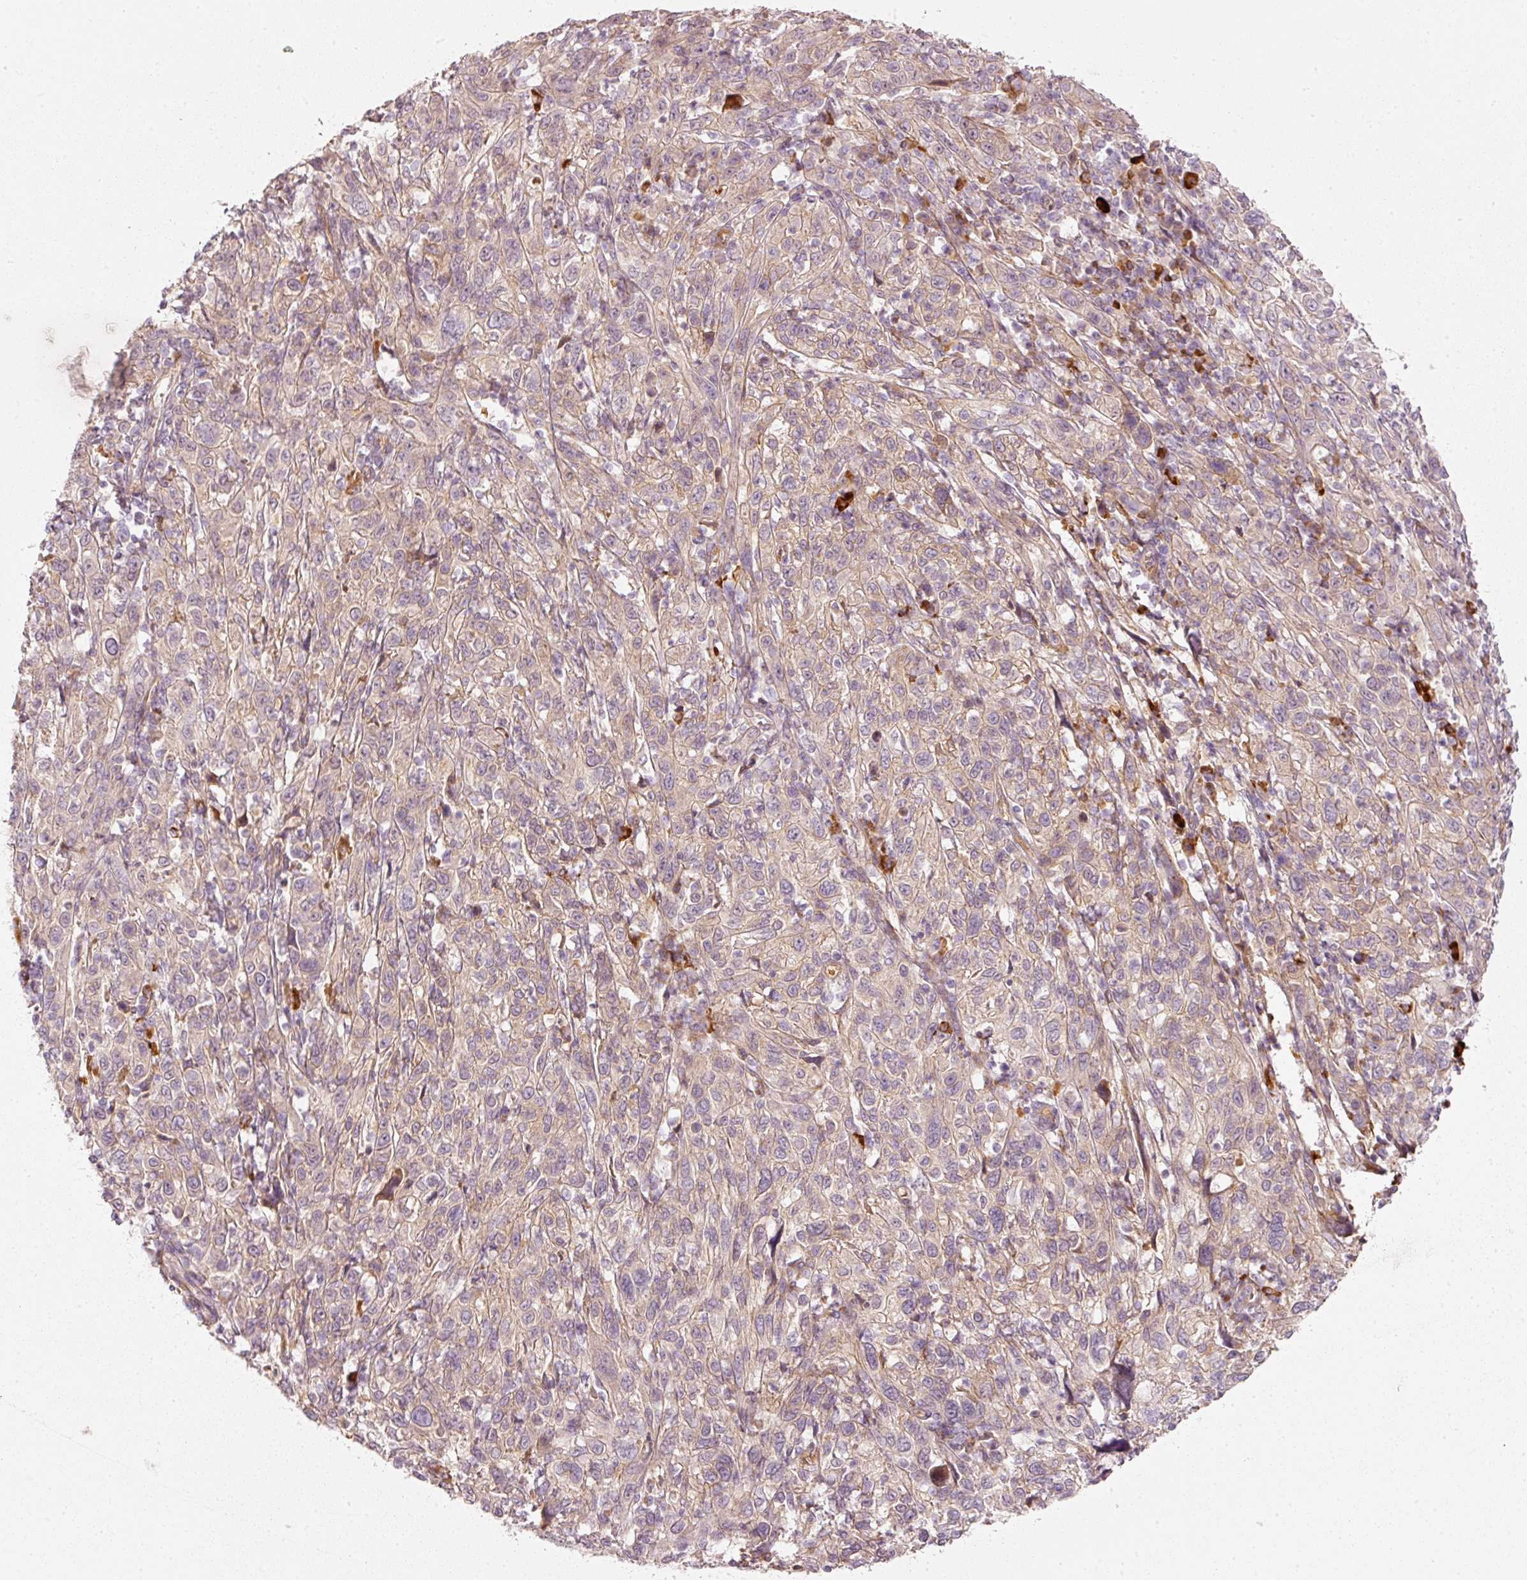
{"staining": {"intensity": "negative", "quantity": "none", "location": "none"}, "tissue": "cervical cancer", "cell_type": "Tumor cells", "image_type": "cancer", "snomed": [{"axis": "morphology", "description": "Squamous cell carcinoma, NOS"}, {"axis": "topography", "description": "Cervix"}], "caption": "An IHC histopathology image of cervical cancer (squamous cell carcinoma) is shown. There is no staining in tumor cells of cervical cancer (squamous cell carcinoma). The staining was performed using DAB (3,3'-diaminobenzidine) to visualize the protein expression in brown, while the nuclei were stained in blue with hematoxylin (Magnification: 20x).", "gene": "KCNQ1", "patient": {"sex": "female", "age": 46}}